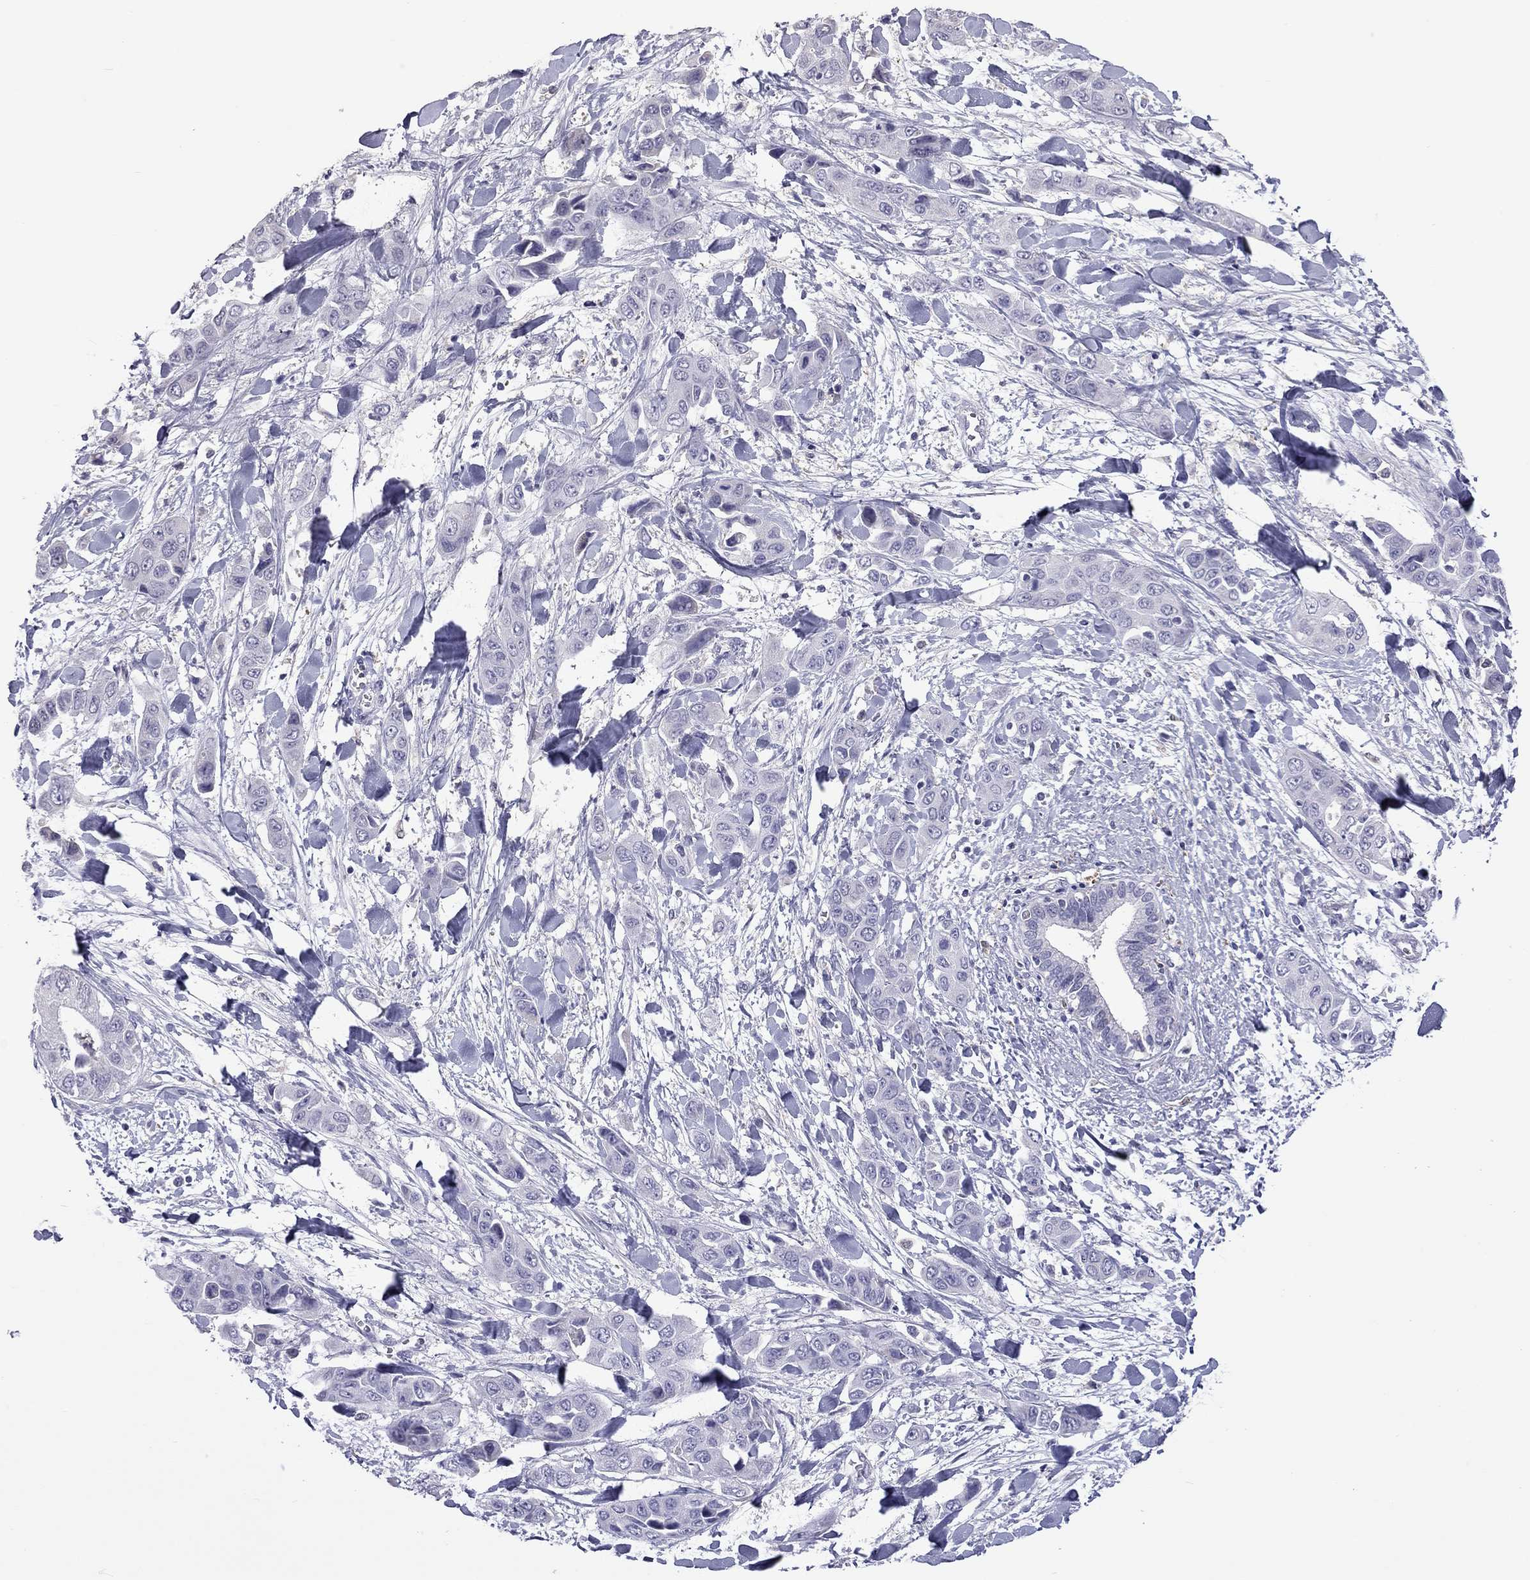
{"staining": {"intensity": "negative", "quantity": "none", "location": "none"}, "tissue": "liver cancer", "cell_type": "Tumor cells", "image_type": "cancer", "snomed": [{"axis": "morphology", "description": "Cholangiocarcinoma"}, {"axis": "topography", "description": "Liver"}], "caption": "The immunohistochemistry micrograph has no significant expression in tumor cells of liver cancer tissue.", "gene": "PPP1R3A", "patient": {"sex": "female", "age": 52}}